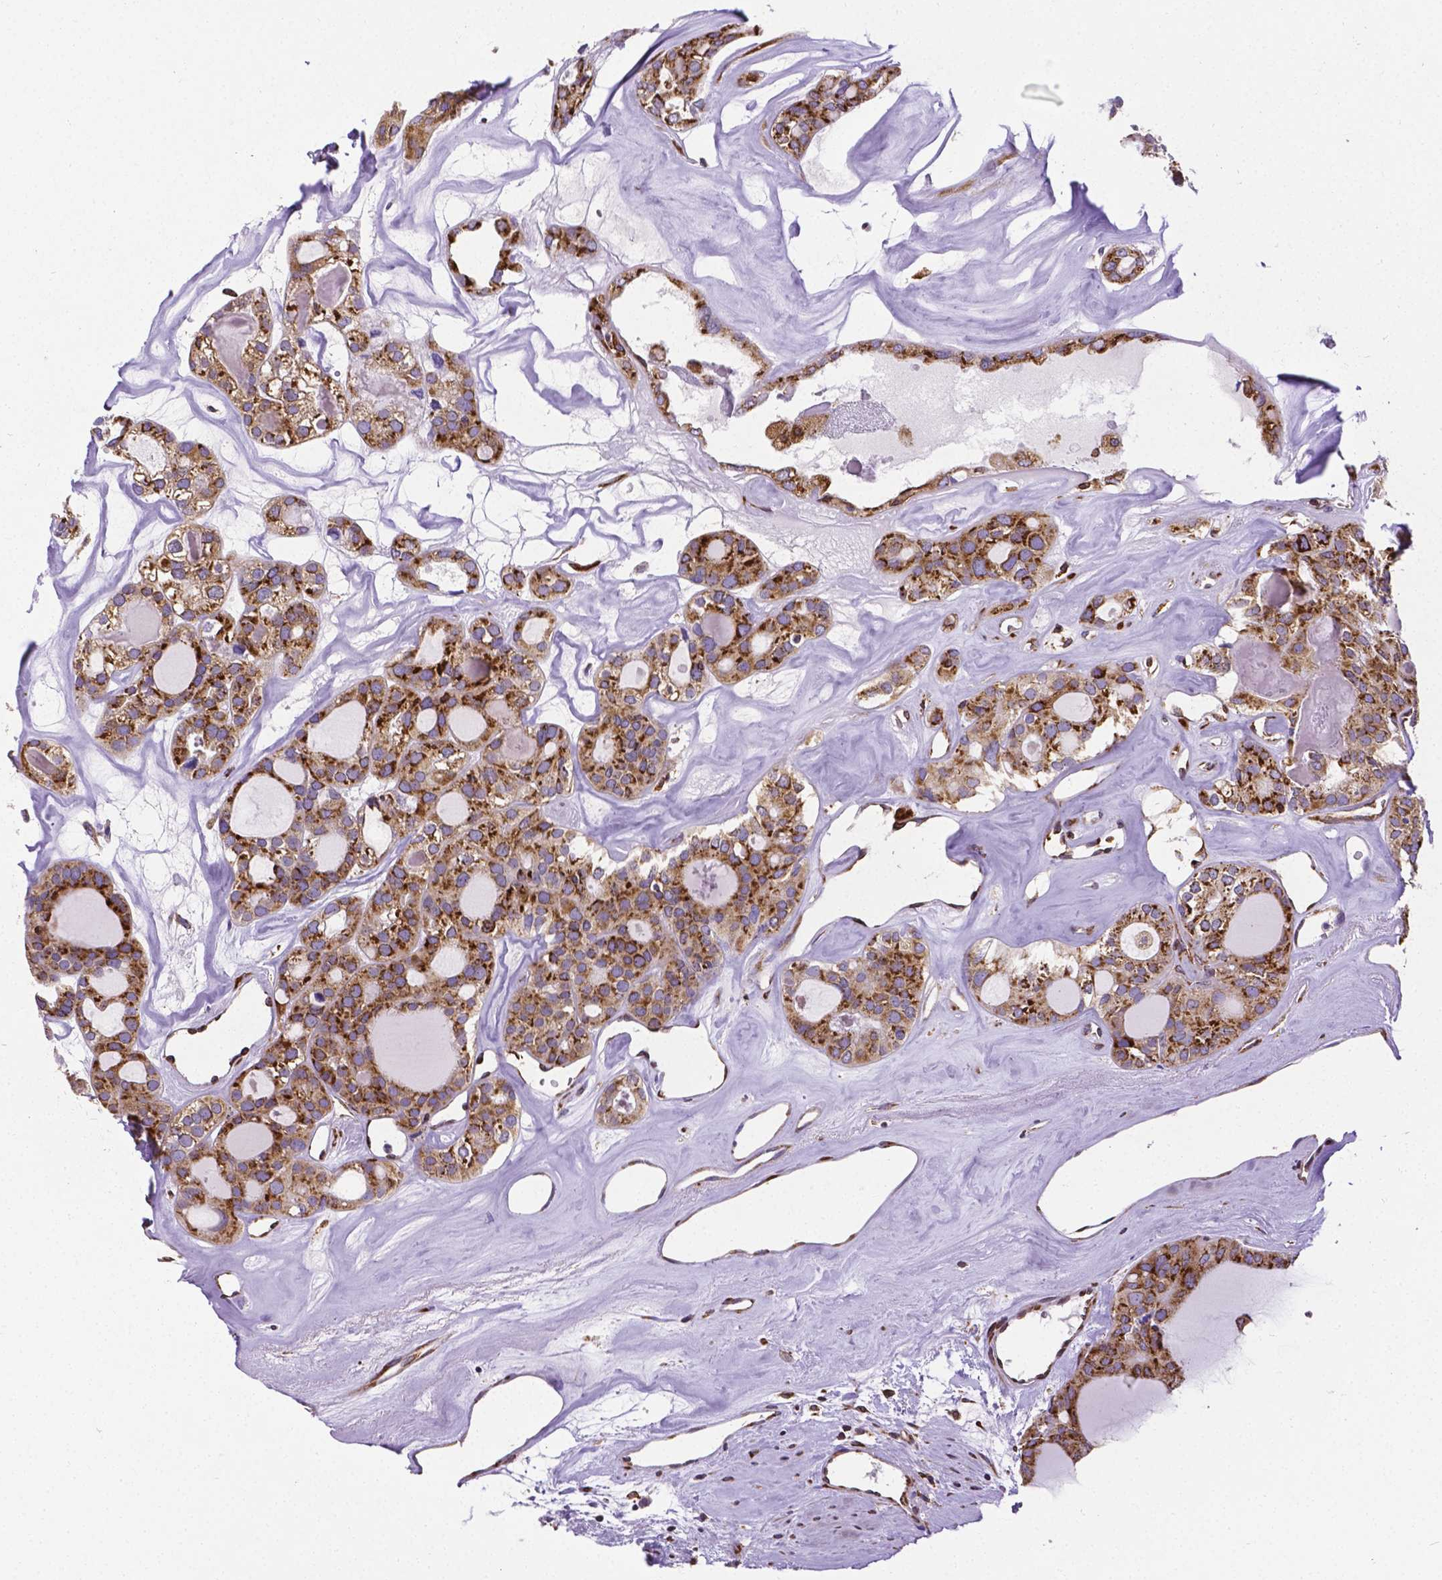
{"staining": {"intensity": "strong", "quantity": ">75%", "location": "cytoplasmic/membranous"}, "tissue": "thyroid cancer", "cell_type": "Tumor cells", "image_type": "cancer", "snomed": [{"axis": "morphology", "description": "Follicular adenoma carcinoma, NOS"}, {"axis": "topography", "description": "Thyroid gland"}], "caption": "High-power microscopy captured an IHC image of thyroid cancer (follicular adenoma carcinoma), revealing strong cytoplasmic/membranous positivity in approximately >75% of tumor cells.", "gene": "MTDH", "patient": {"sex": "male", "age": 75}}